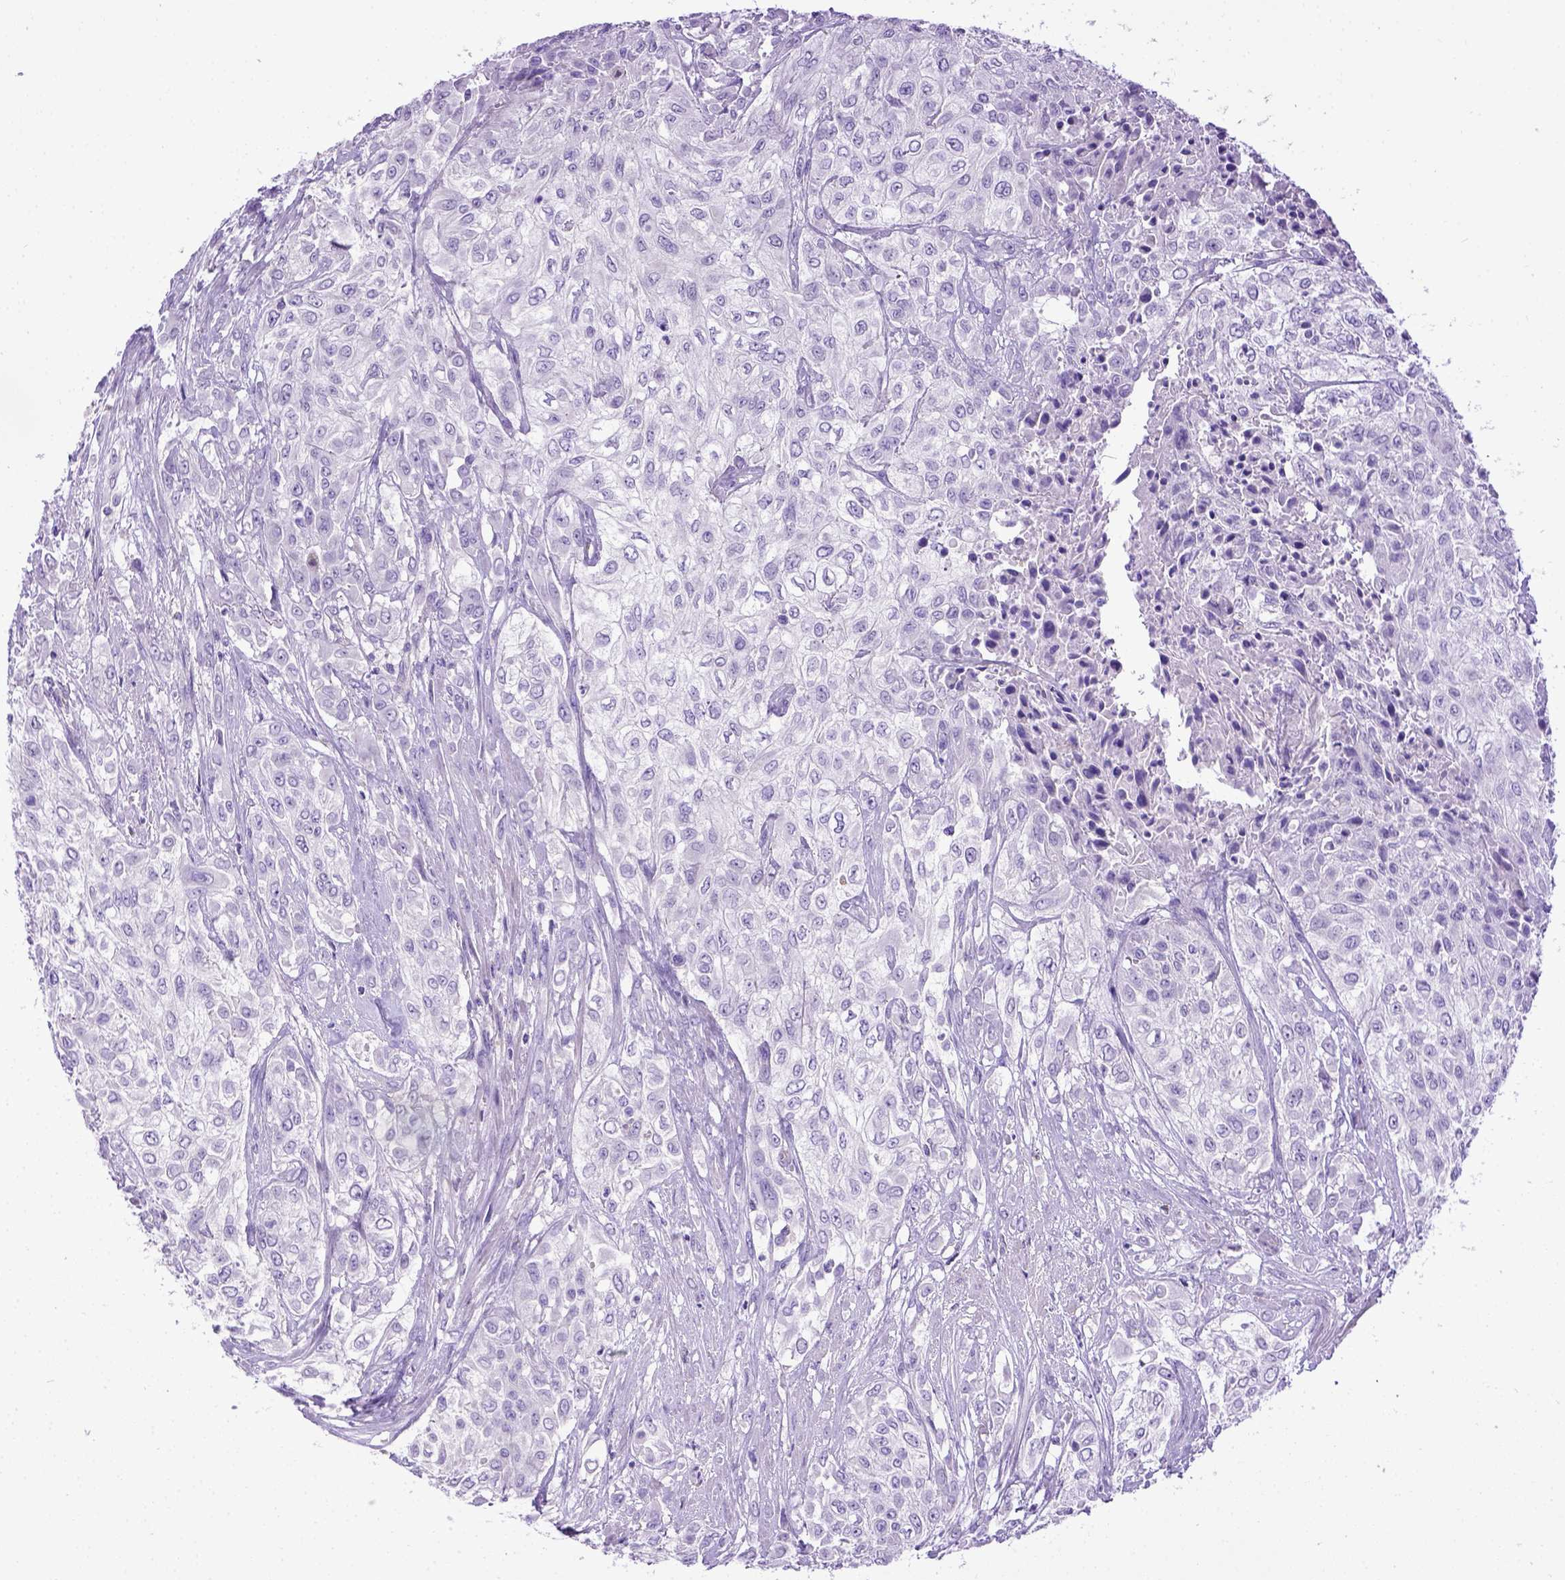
{"staining": {"intensity": "negative", "quantity": "none", "location": "none"}, "tissue": "urothelial cancer", "cell_type": "Tumor cells", "image_type": "cancer", "snomed": [{"axis": "morphology", "description": "Urothelial carcinoma, High grade"}, {"axis": "topography", "description": "Urinary bladder"}], "caption": "High power microscopy micrograph of an IHC photomicrograph of urothelial cancer, revealing no significant positivity in tumor cells.", "gene": "SPEF1", "patient": {"sex": "male", "age": 57}}